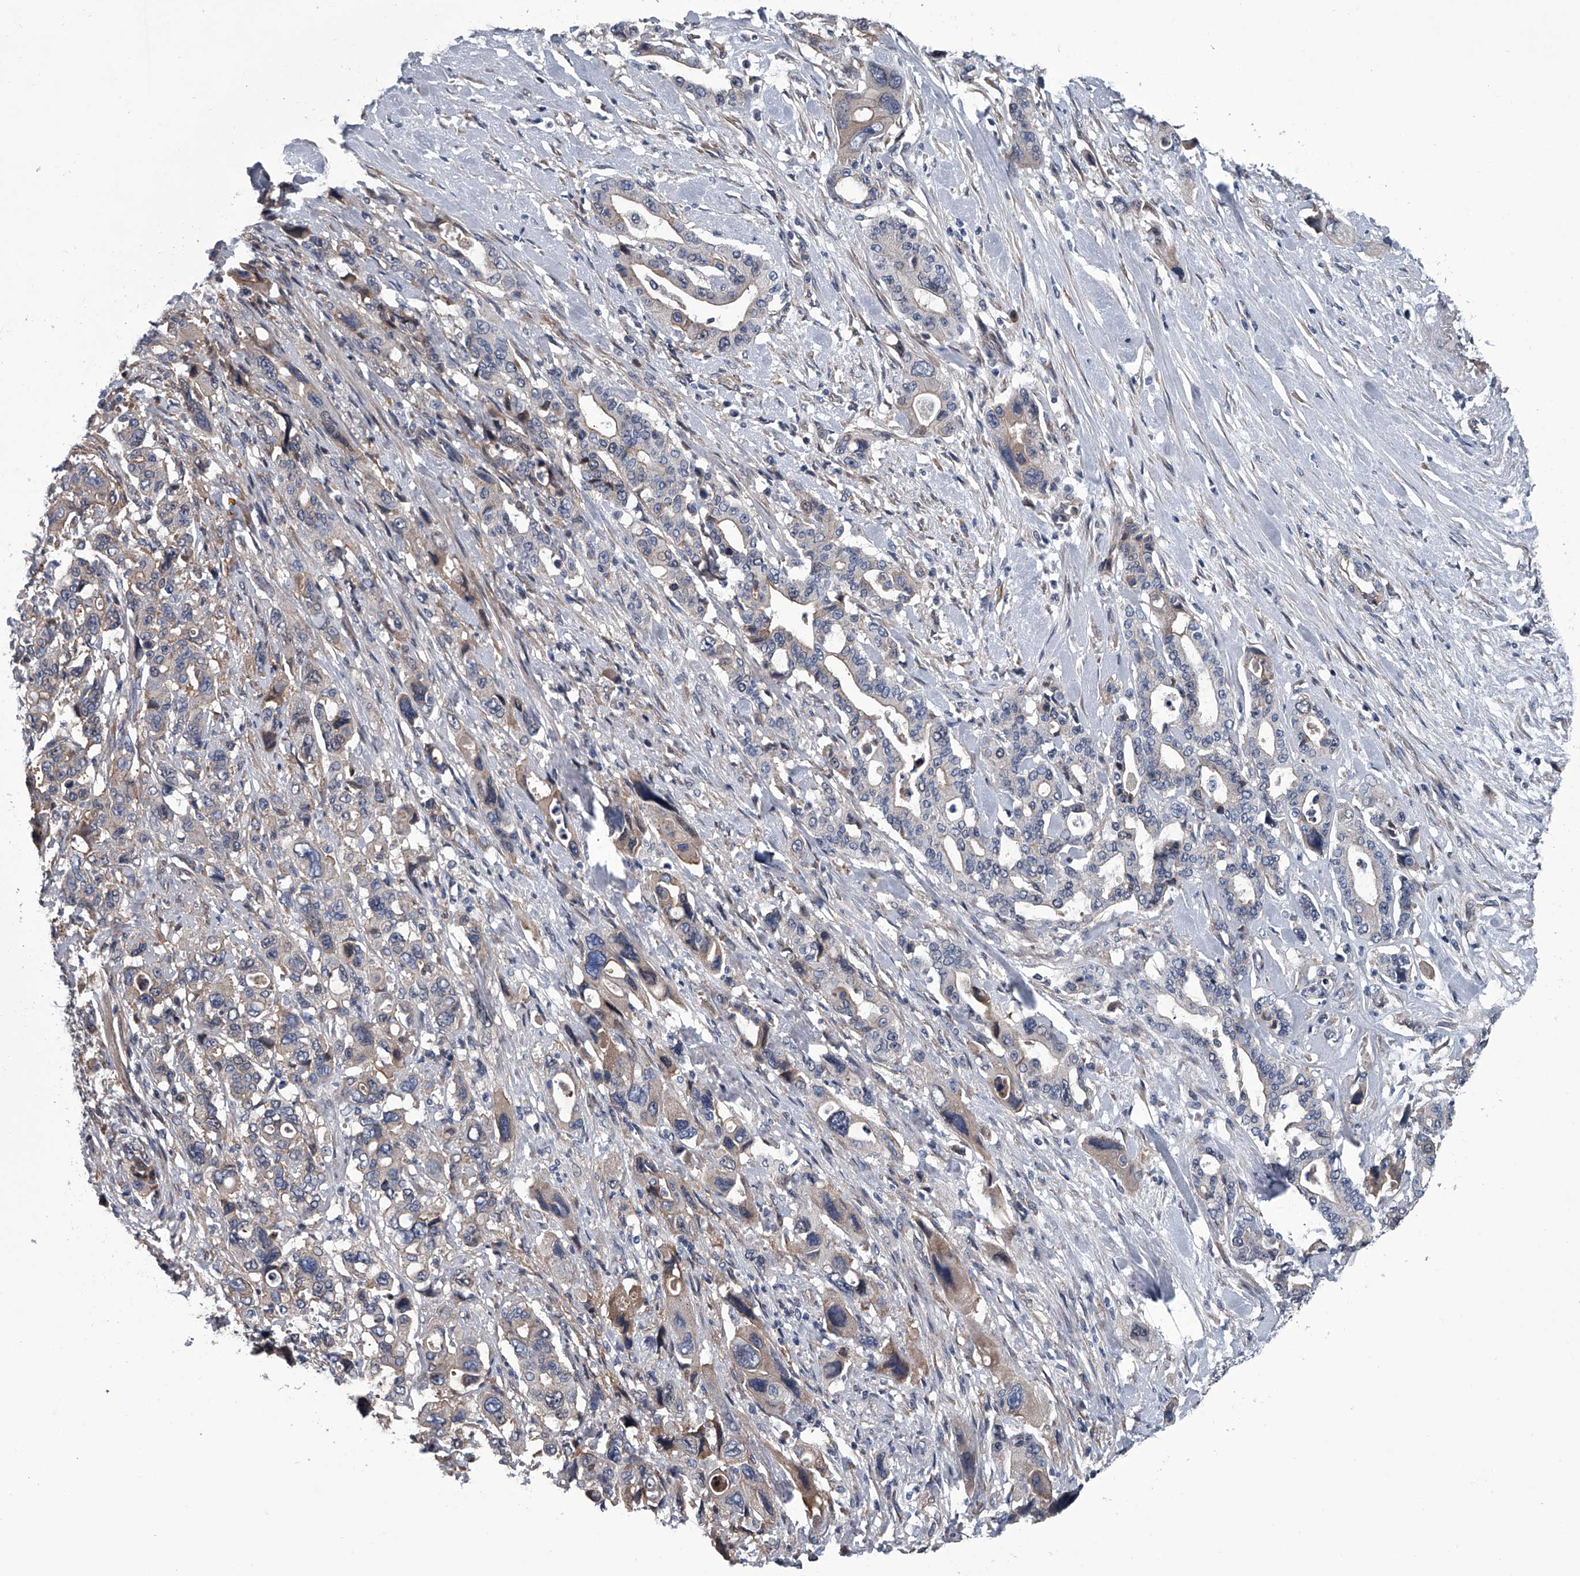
{"staining": {"intensity": "weak", "quantity": "<25%", "location": "cytoplasmic/membranous"}, "tissue": "pancreatic cancer", "cell_type": "Tumor cells", "image_type": "cancer", "snomed": [{"axis": "morphology", "description": "Adenocarcinoma, NOS"}, {"axis": "topography", "description": "Pancreas"}], "caption": "Pancreatic cancer was stained to show a protein in brown. There is no significant positivity in tumor cells.", "gene": "ABCG1", "patient": {"sex": "male", "age": 46}}